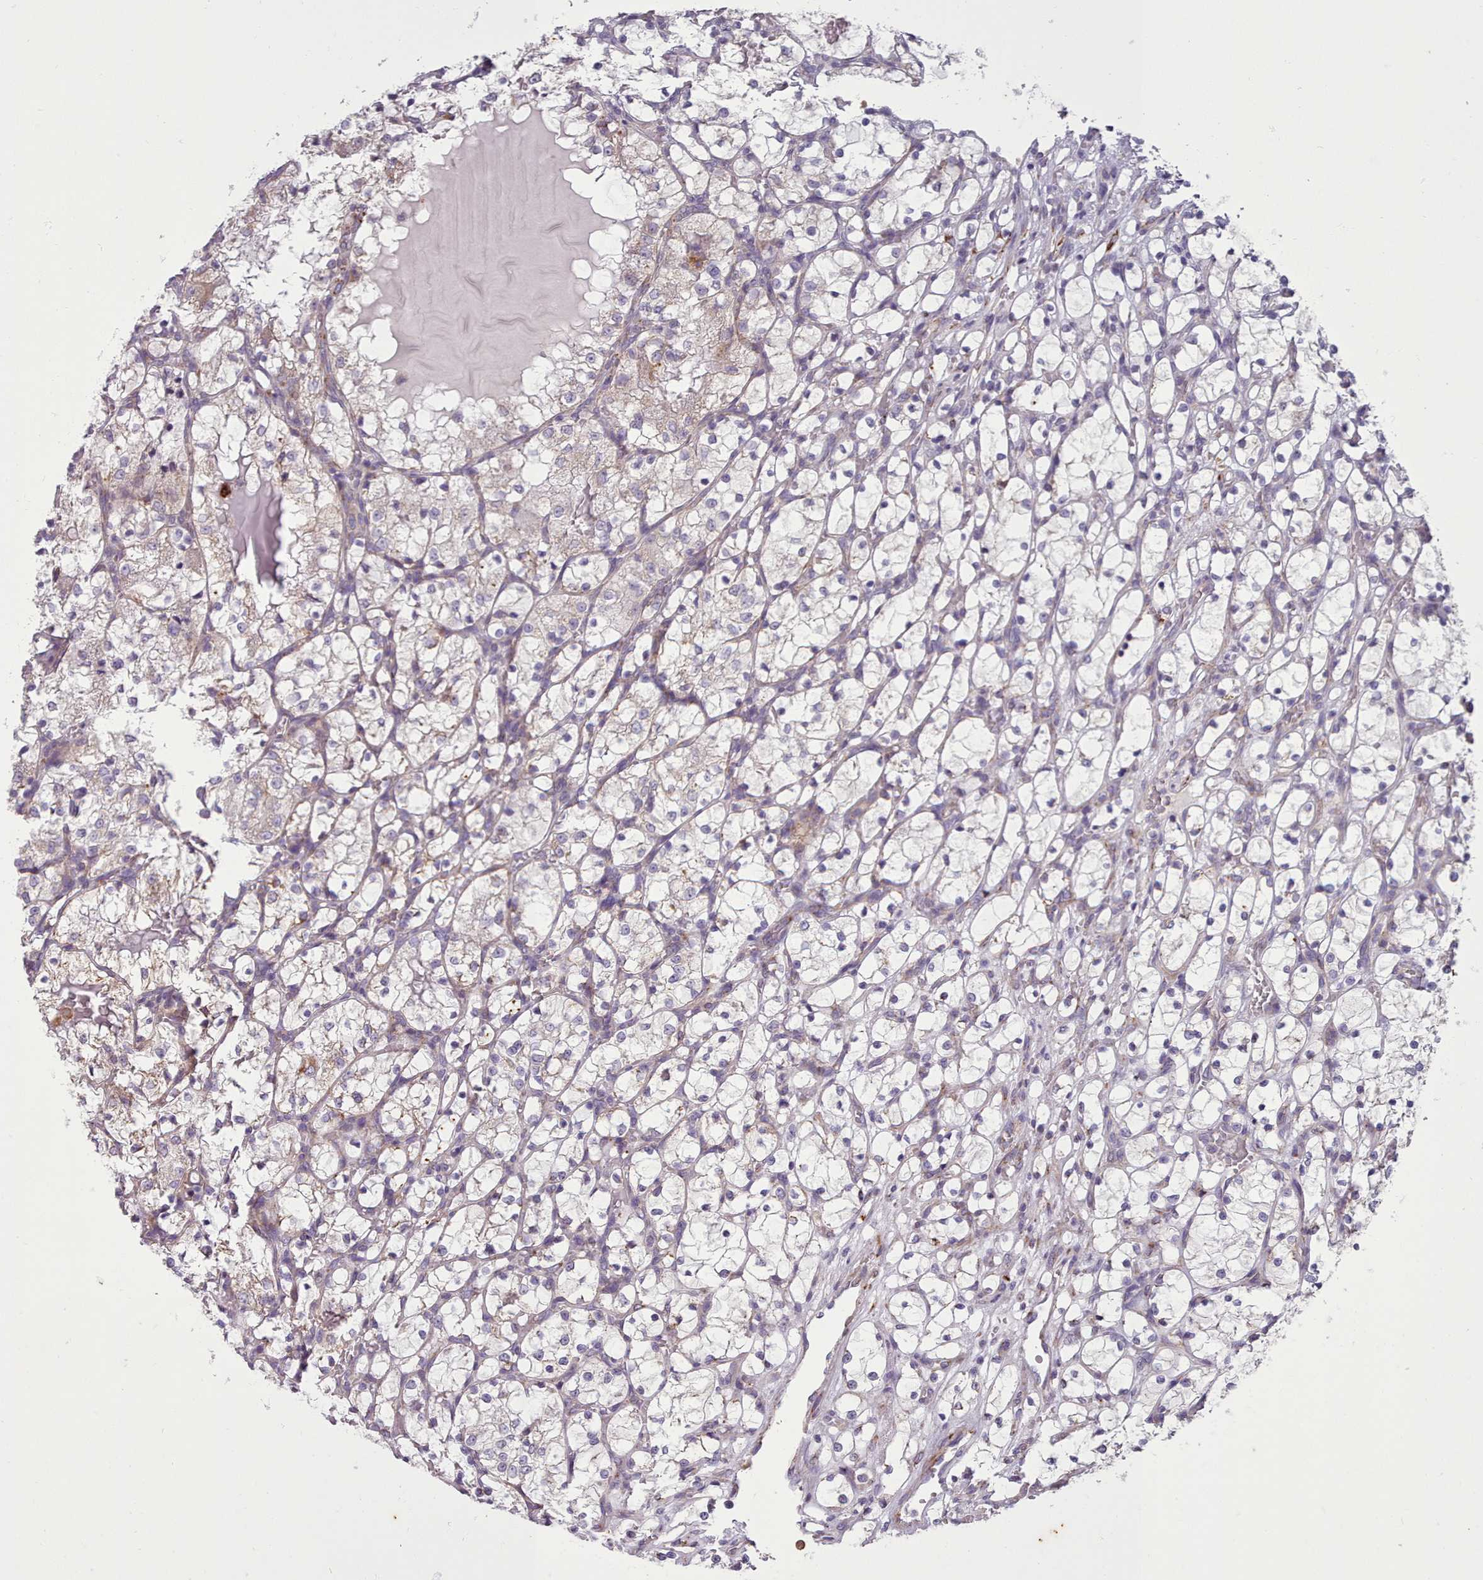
{"staining": {"intensity": "weak", "quantity": "<25%", "location": "cytoplasmic/membranous"}, "tissue": "renal cancer", "cell_type": "Tumor cells", "image_type": "cancer", "snomed": [{"axis": "morphology", "description": "Adenocarcinoma, NOS"}, {"axis": "topography", "description": "Kidney"}], "caption": "Renal cancer (adenocarcinoma) was stained to show a protein in brown. There is no significant positivity in tumor cells.", "gene": "FKBP10", "patient": {"sex": "female", "age": 69}}